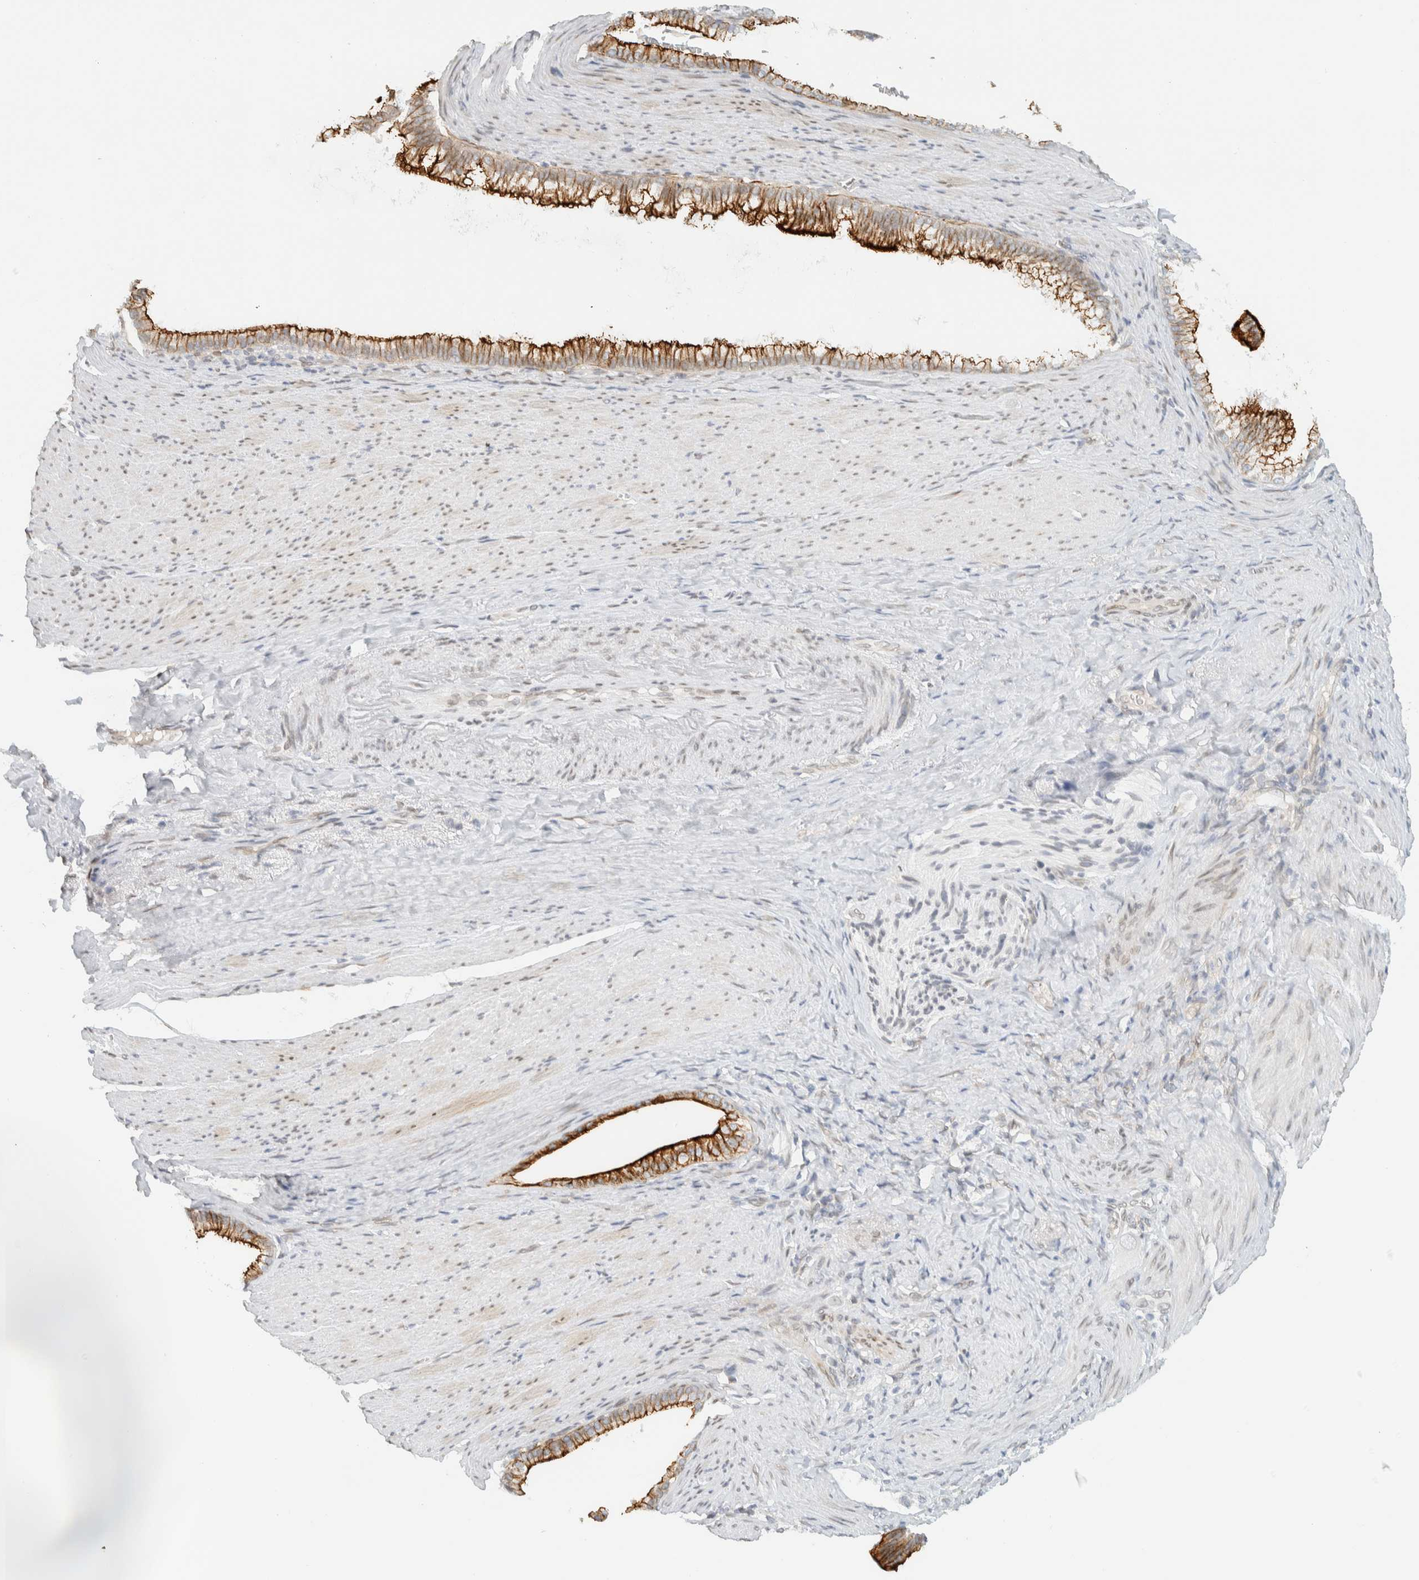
{"staining": {"intensity": "moderate", "quantity": "25%-75%", "location": "cytoplasmic/membranous"}, "tissue": "pancreatic cancer", "cell_type": "Tumor cells", "image_type": "cancer", "snomed": [{"axis": "morphology", "description": "Adenocarcinoma, NOS"}, {"axis": "topography", "description": "Pancreas"}], "caption": "Immunohistochemical staining of human adenocarcinoma (pancreatic) shows medium levels of moderate cytoplasmic/membranous staining in about 25%-75% of tumor cells. Nuclei are stained in blue.", "gene": "C1QTNF12", "patient": {"sex": "male", "age": 69}}